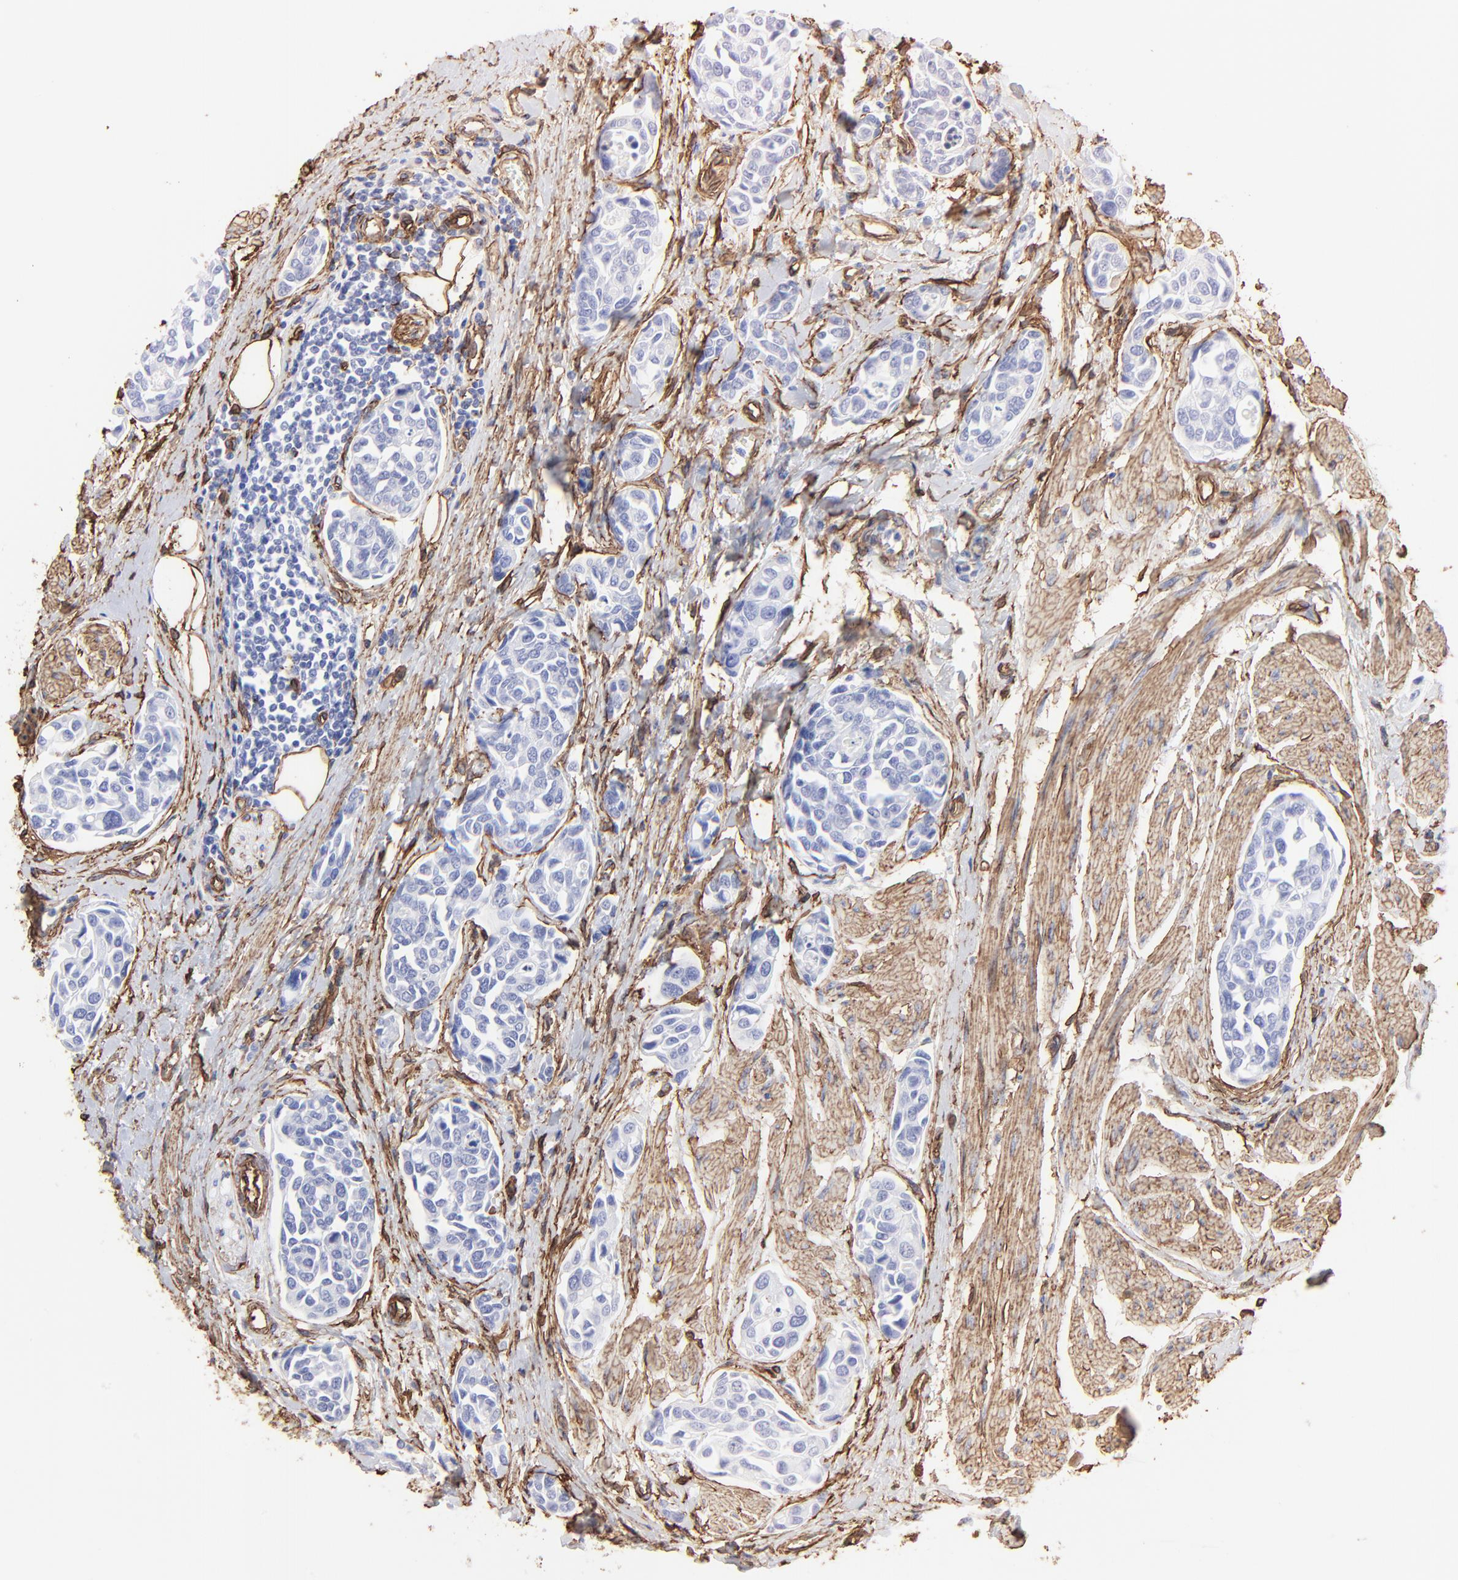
{"staining": {"intensity": "negative", "quantity": "none", "location": "none"}, "tissue": "urothelial cancer", "cell_type": "Tumor cells", "image_type": "cancer", "snomed": [{"axis": "morphology", "description": "Urothelial carcinoma, High grade"}, {"axis": "topography", "description": "Urinary bladder"}], "caption": "High power microscopy photomicrograph of an IHC photomicrograph of high-grade urothelial carcinoma, revealing no significant positivity in tumor cells. (IHC, brightfield microscopy, high magnification).", "gene": "CAV1", "patient": {"sex": "male", "age": 78}}